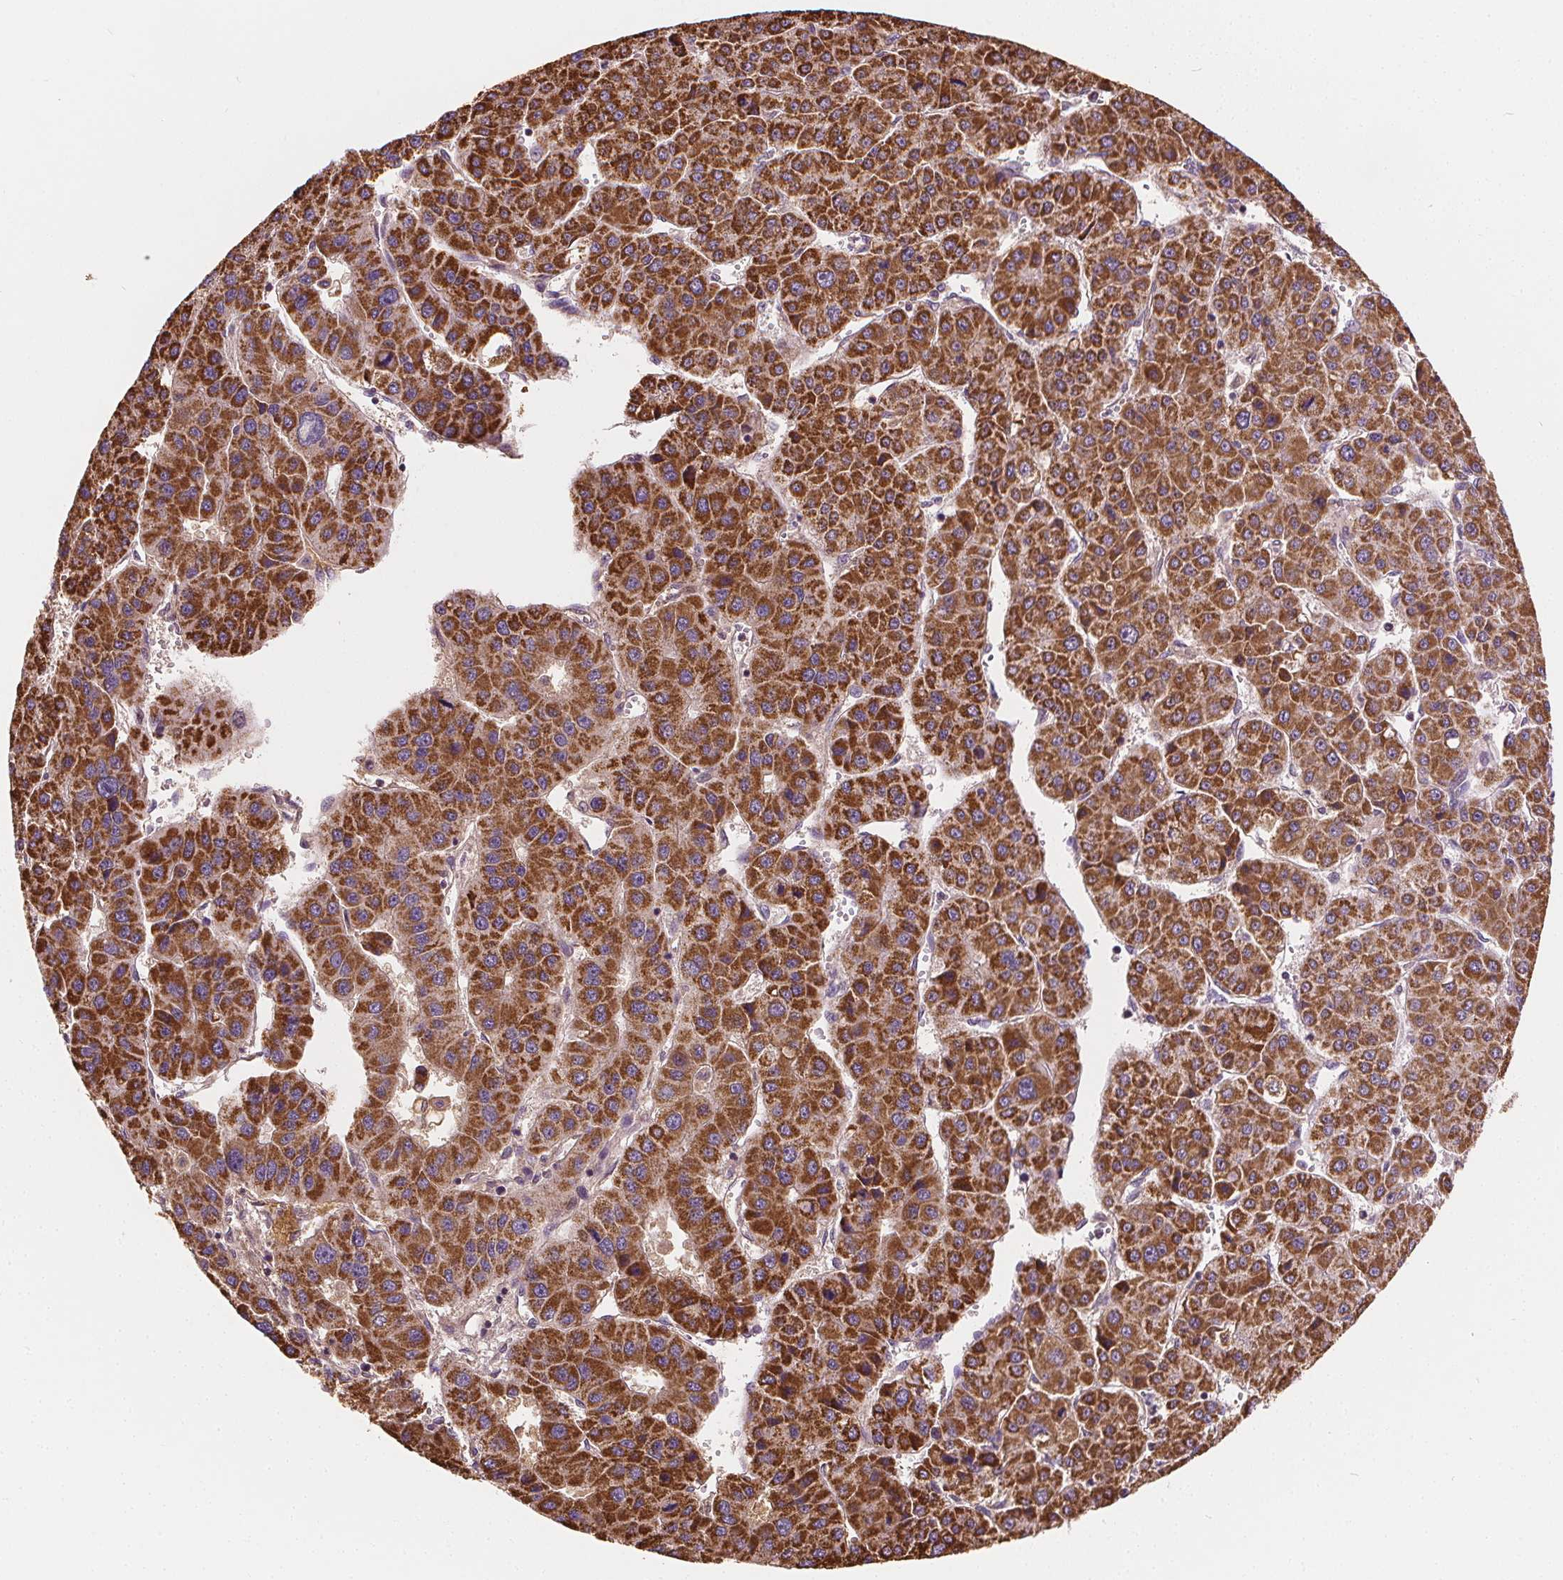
{"staining": {"intensity": "strong", "quantity": ">75%", "location": "cytoplasmic/membranous"}, "tissue": "liver cancer", "cell_type": "Tumor cells", "image_type": "cancer", "snomed": [{"axis": "morphology", "description": "Carcinoma, Hepatocellular, NOS"}, {"axis": "topography", "description": "Liver"}], "caption": "IHC staining of liver cancer (hepatocellular carcinoma), which exhibits high levels of strong cytoplasmic/membranous staining in approximately >75% of tumor cells indicating strong cytoplasmic/membranous protein positivity. The staining was performed using DAB (3,3'-diaminobenzidine) (brown) for protein detection and nuclei were counterstained in hematoxylin (blue).", "gene": "RAB20", "patient": {"sex": "male", "age": 73}}